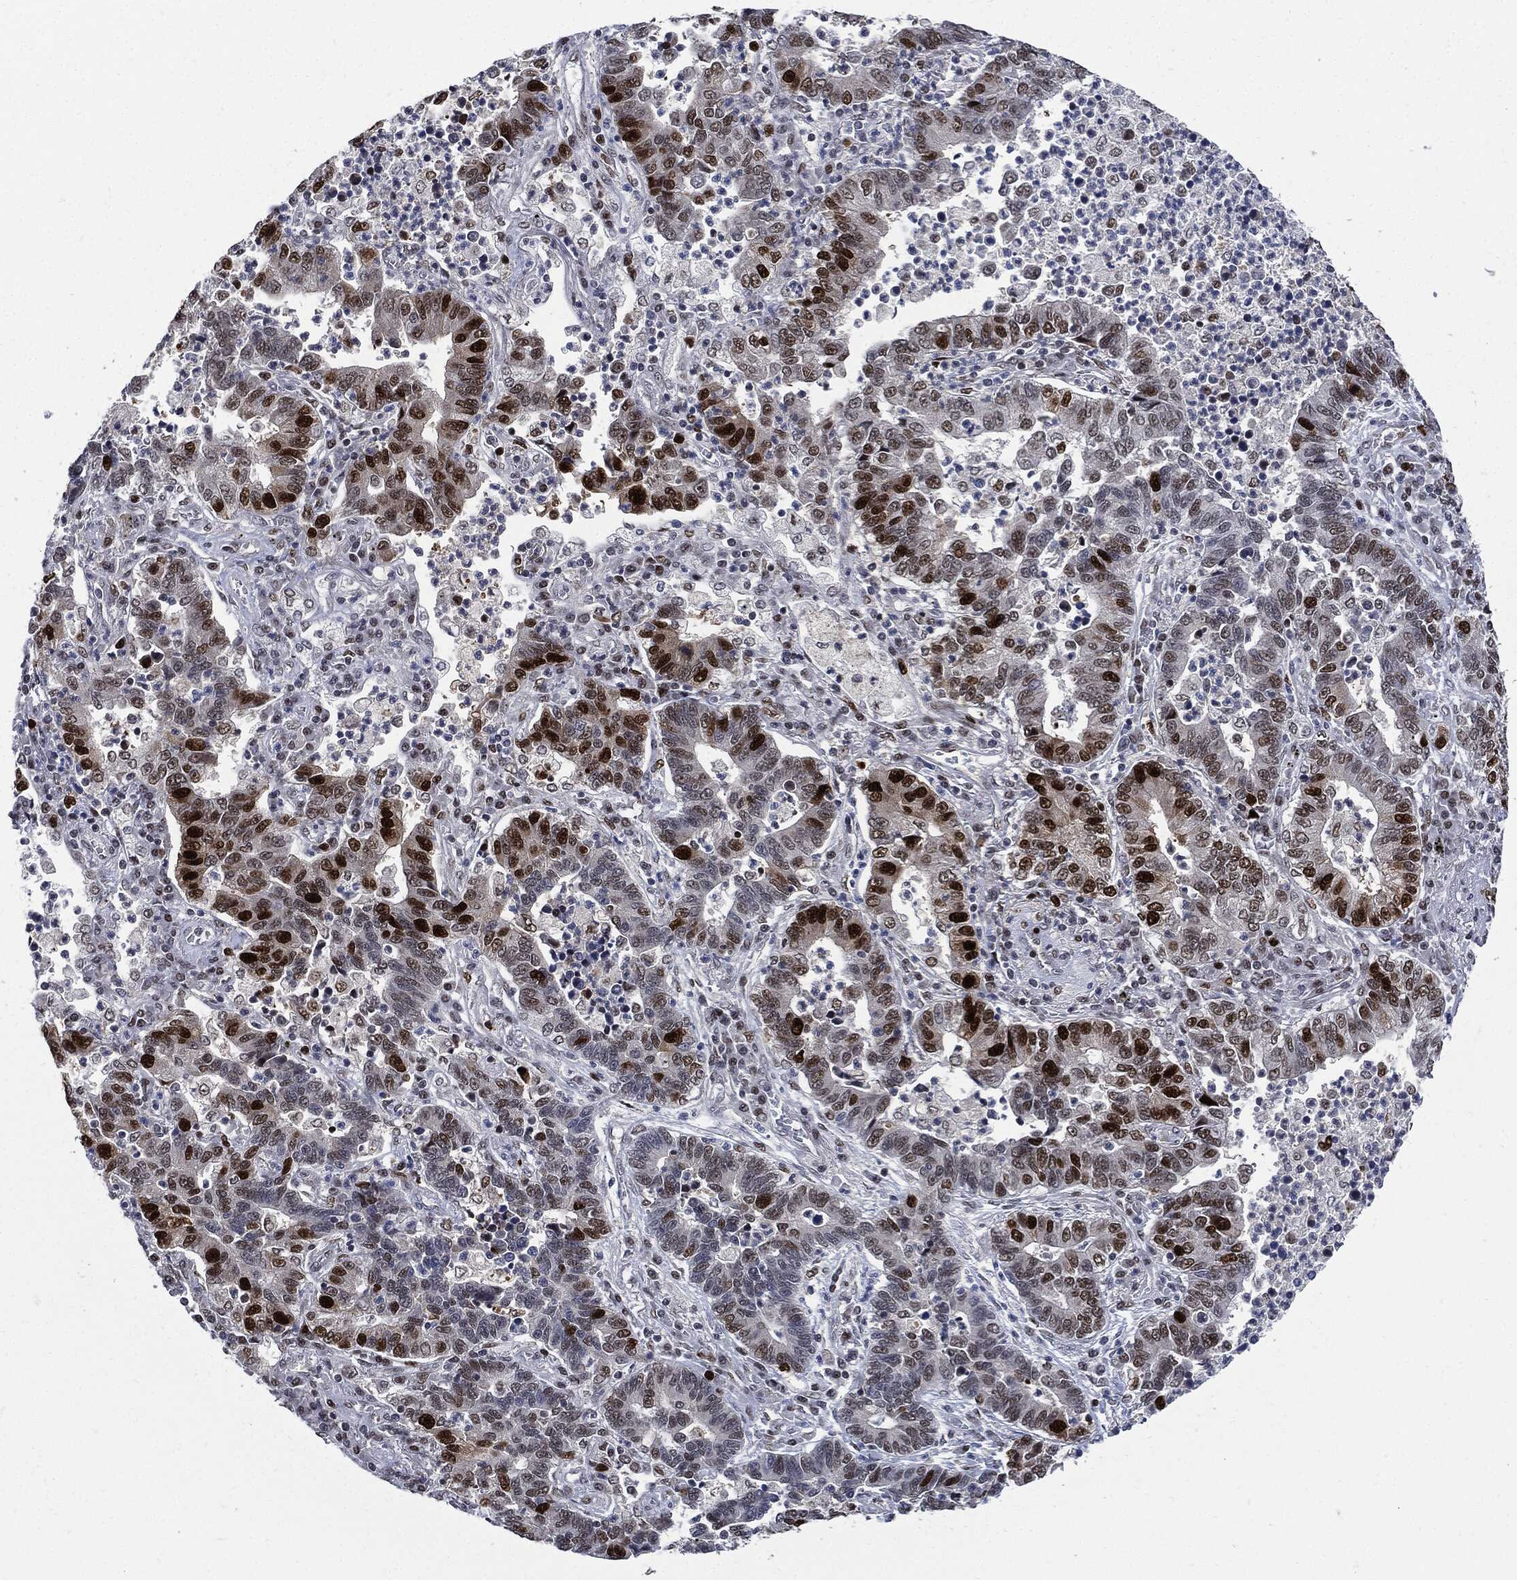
{"staining": {"intensity": "strong", "quantity": "<25%", "location": "nuclear"}, "tissue": "lung cancer", "cell_type": "Tumor cells", "image_type": "cancer", "snomed": [{"axis": "morphology", "description": "Adenocarcinoma, NOS"}, {"axis": "topography", "description": "Lung"}], "caption": "Immunohistochemistry photomicrograph of human adenocarcinoma (lung) stained for a protein (brown), which exhibits medium levels of strong nuclear expression in about <25% of tumor cells.", "gene": "PCNA", "patient": {"sex": "female", "age": 57}}